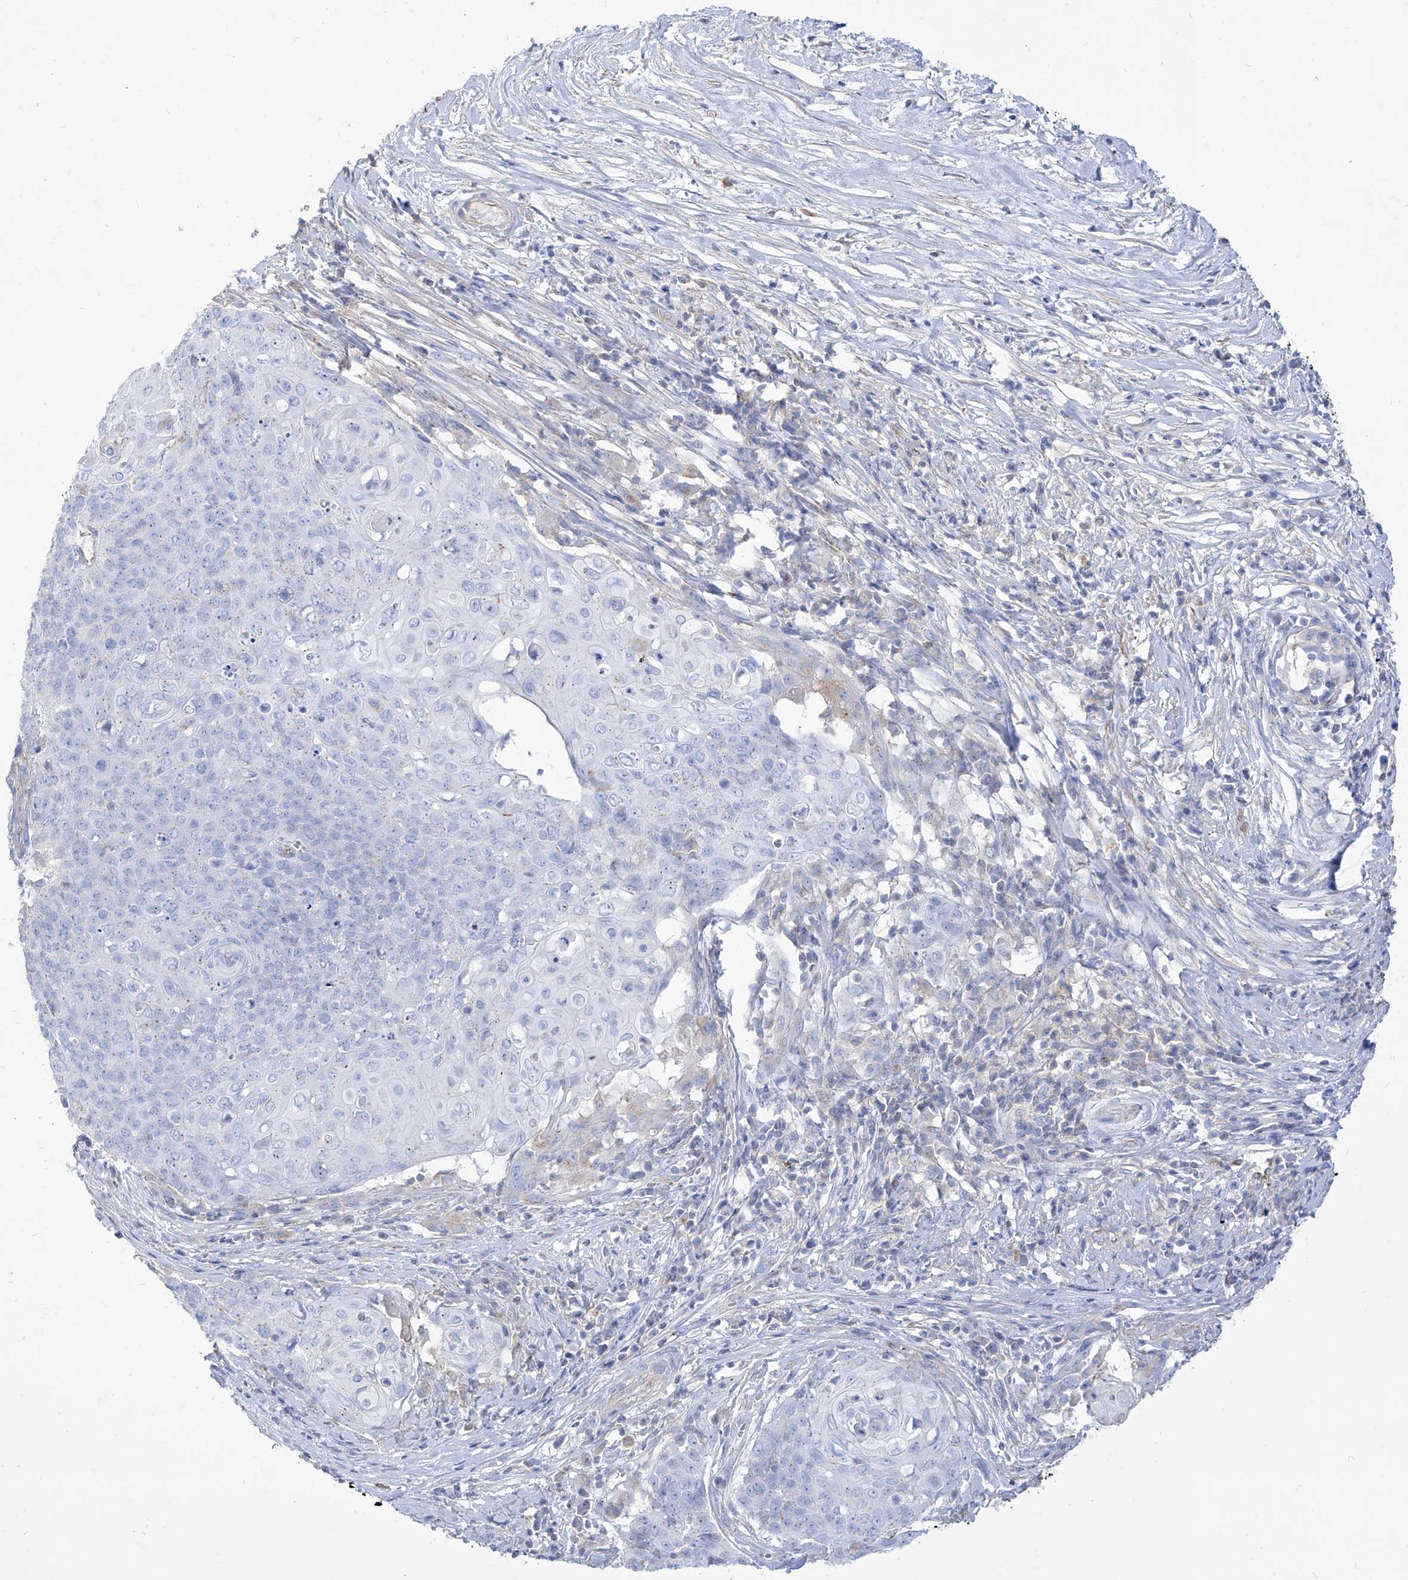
{"staining": {"intensity": "negative", "quantity": "none", "location": "none"}, "tissue": "cervical cancer", "cell_type": "Tumor cells", "image_type": "cancer", "snomed": [{"axis": "morphology", "description": "Squamous cell carcinoma, NOS"}, {"axis": "topography", "description": "Cervix"}], "caption": "Squamous cell carcinoma (cervical) was stained to show a protein in brown. There is no significant positivity in tumor cells. (DAB (3,3'-diaminobenzidine) immunohistochemistry (IHC) with hematoxylin counter stain).", "gene": "C1orf74", "patient": {"sex": "female", "age": 39}}